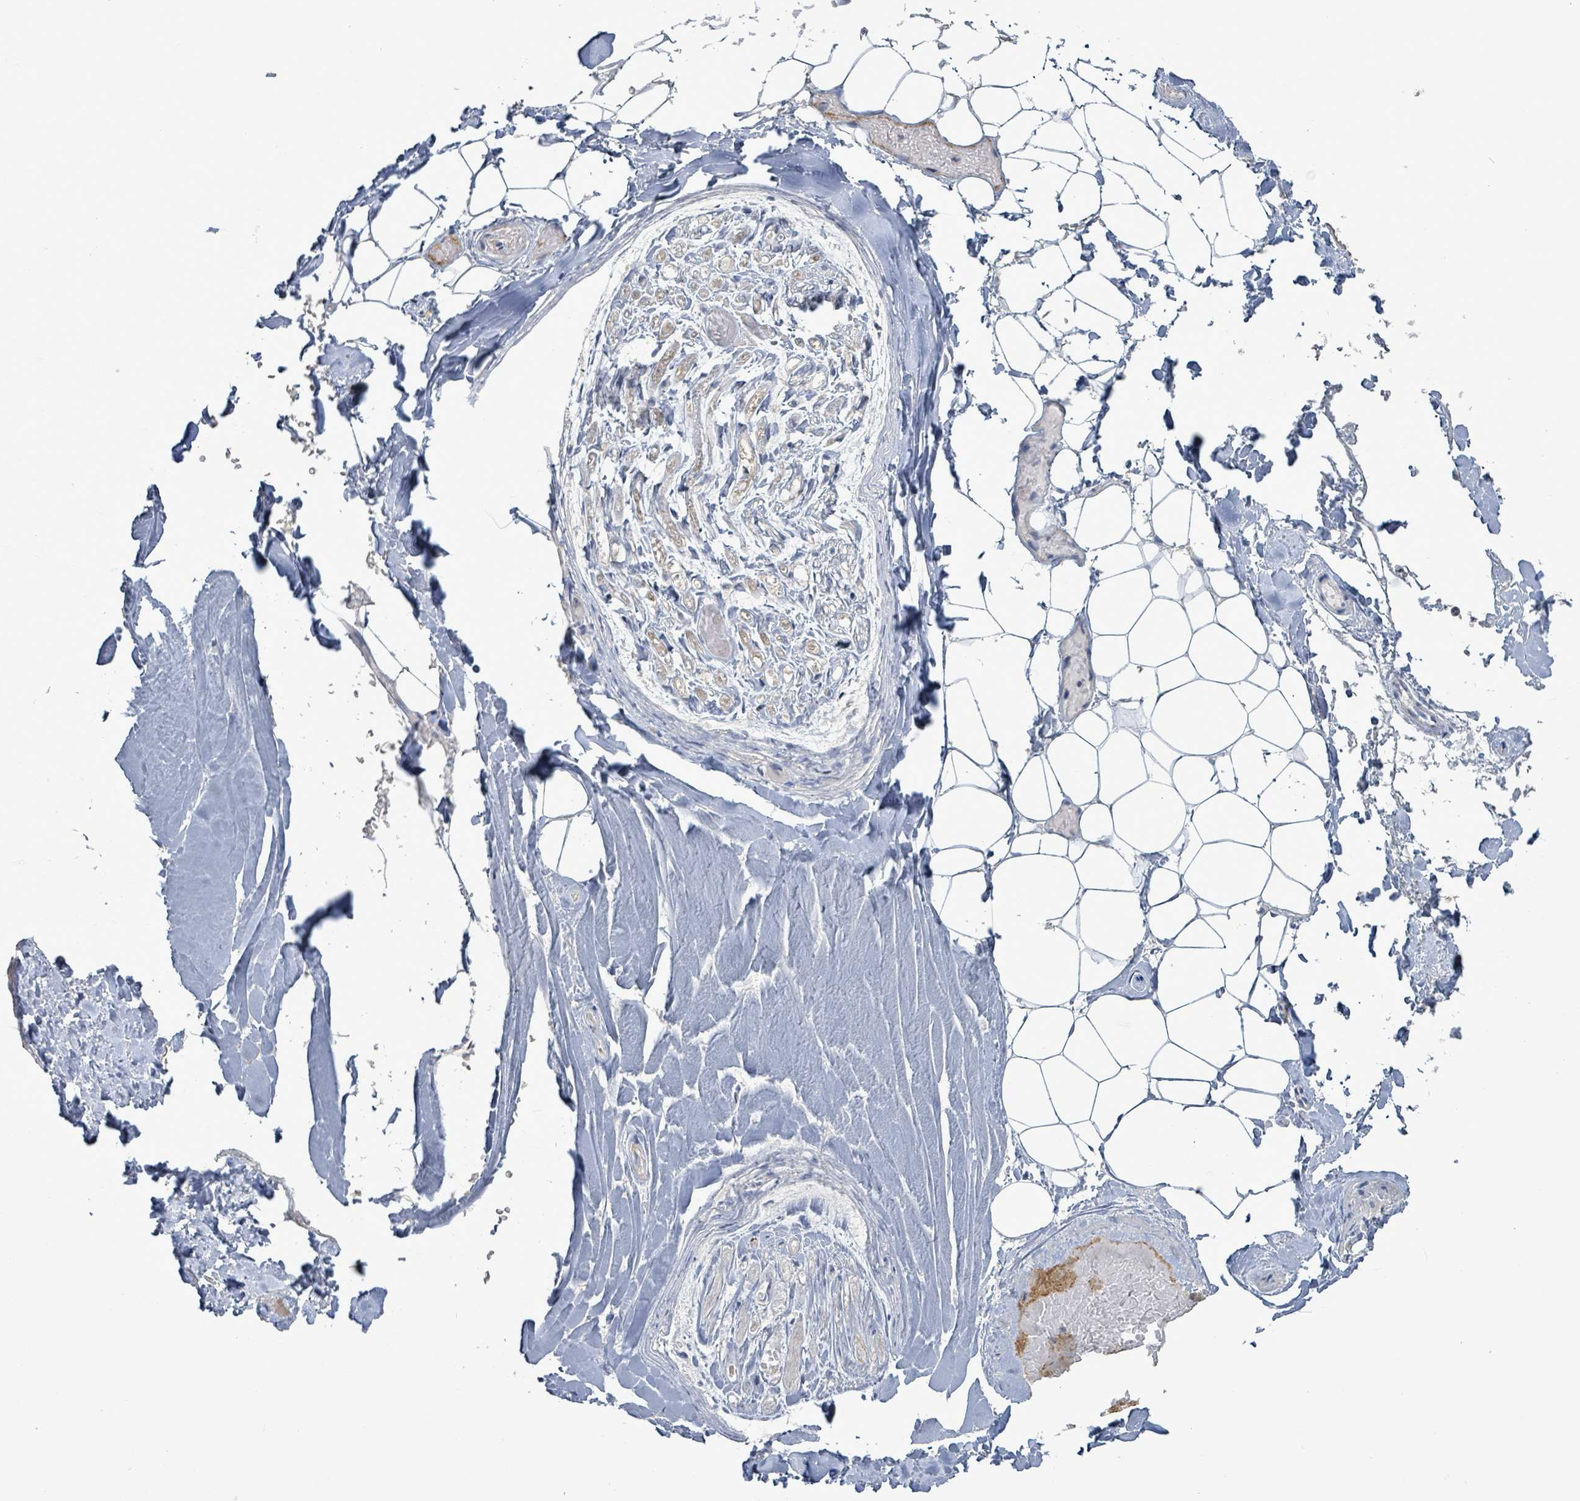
{"staining": {"intensity": "negative", "quantity": "none", "location": "none"}, "tissue": "adipose tissue", "cell_type": "Adipocytes", "image_type": "normal", "snomed": [{"axis": "morphology", "description": "Normal tissue, NOS"}, {"axis": "topography", "description": "Peripheral nerve tissue"}], "caption": "DAB (3,3'-diaminobenzidine) immunohistochemical staining of normal human adipose tissue displays no significant positivity in adipocytes. (IHC, brightfield microscopy, high magnification).", "gene": "HRAS", "patient": {"sex": "male", "age": 74}}